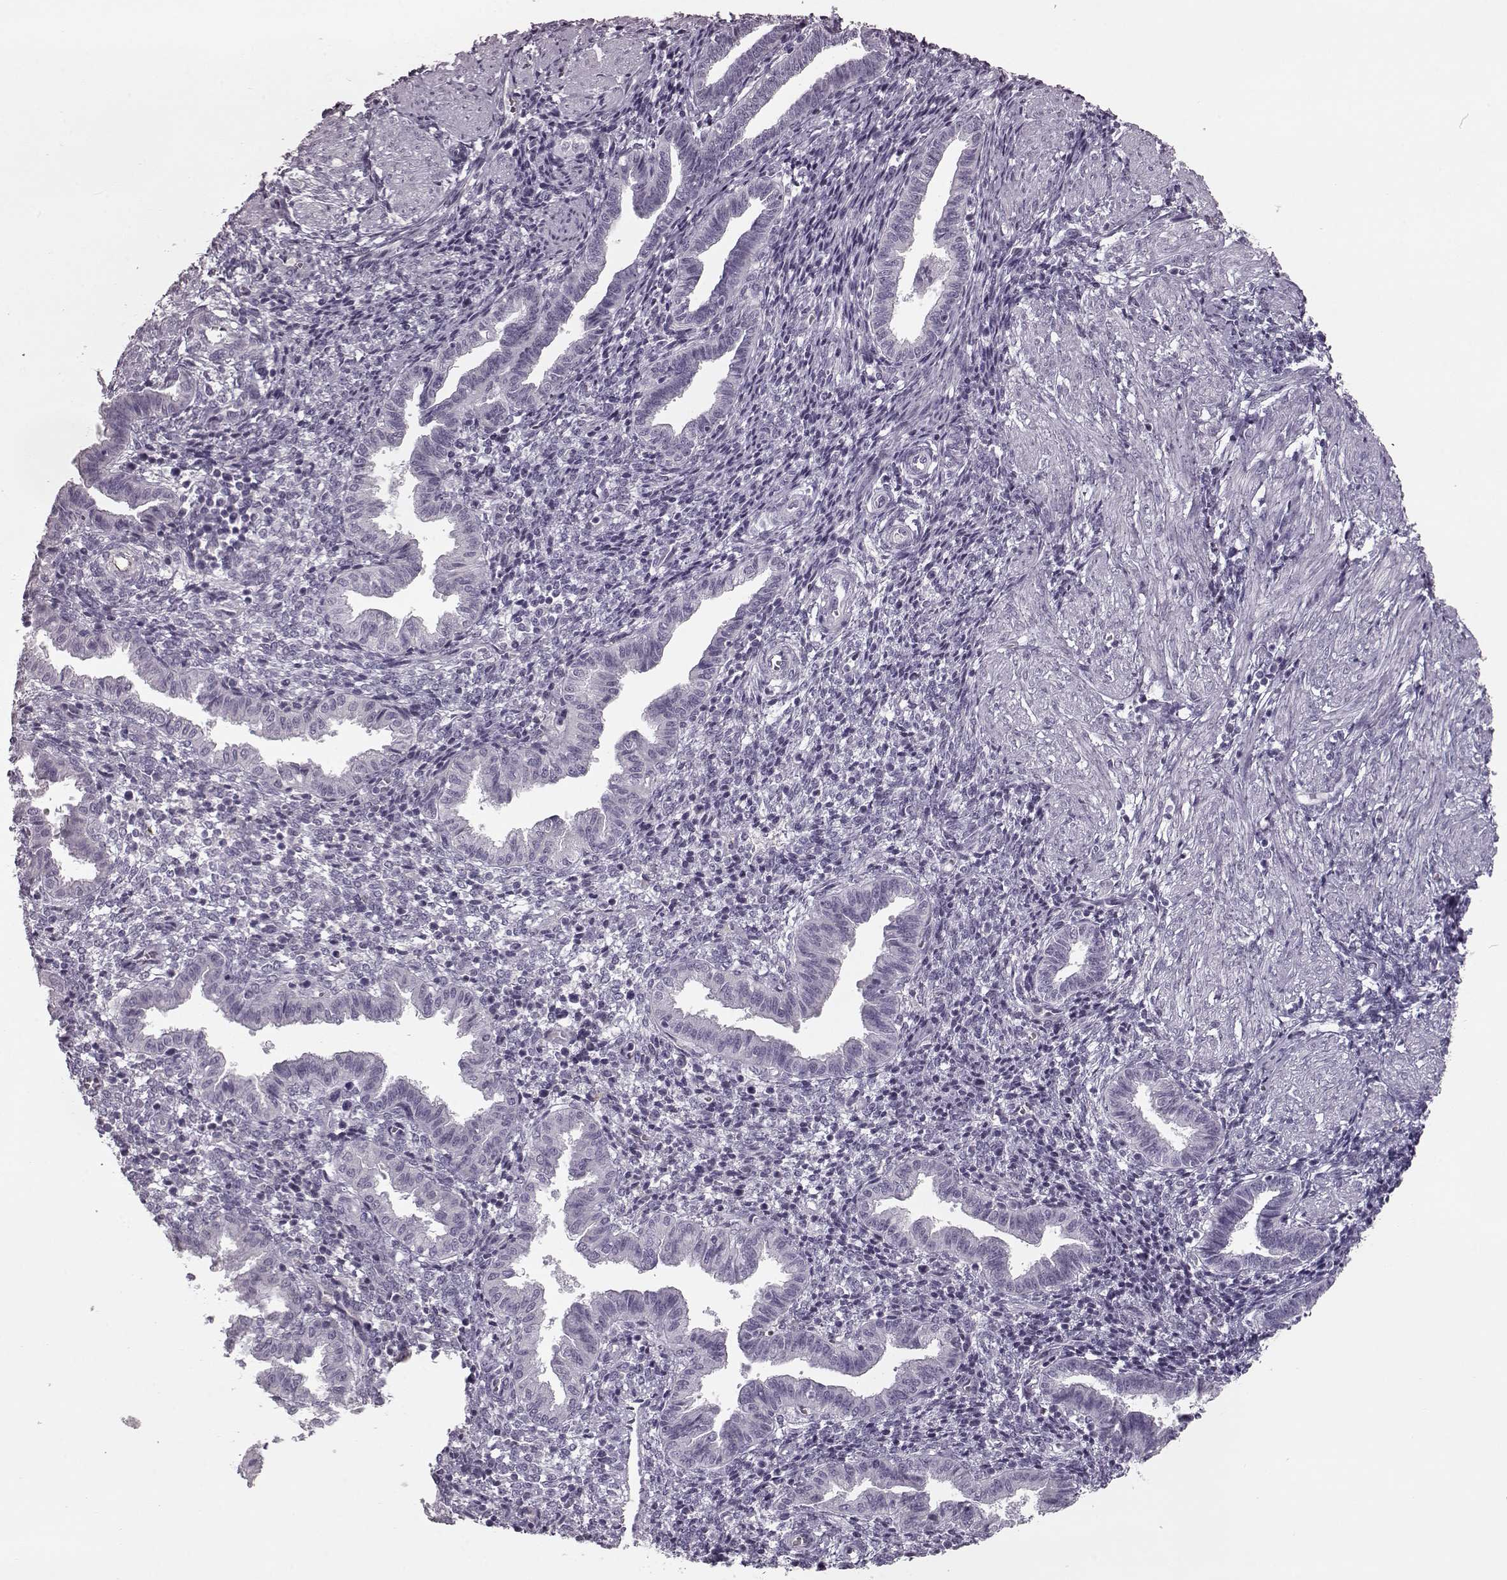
{"staining": {"intensity": "negative", "quantity": "none", "location": "none"}, "tissue": "endometrium", "cell_type": "Cells in endometrial stroma", "image_type": "normal", "snomed": [{"axis": "morphology", "description": "Normal tissue, NOS"}, {"axis": "topography", "description": "Endometrium"}], "caption": "Endometrium stained for a protein using immunohistochemistry displays no expression cells in endometrial stroma.", "gene": "CCL19", "patient": {"sex": "female", "age": 37}}